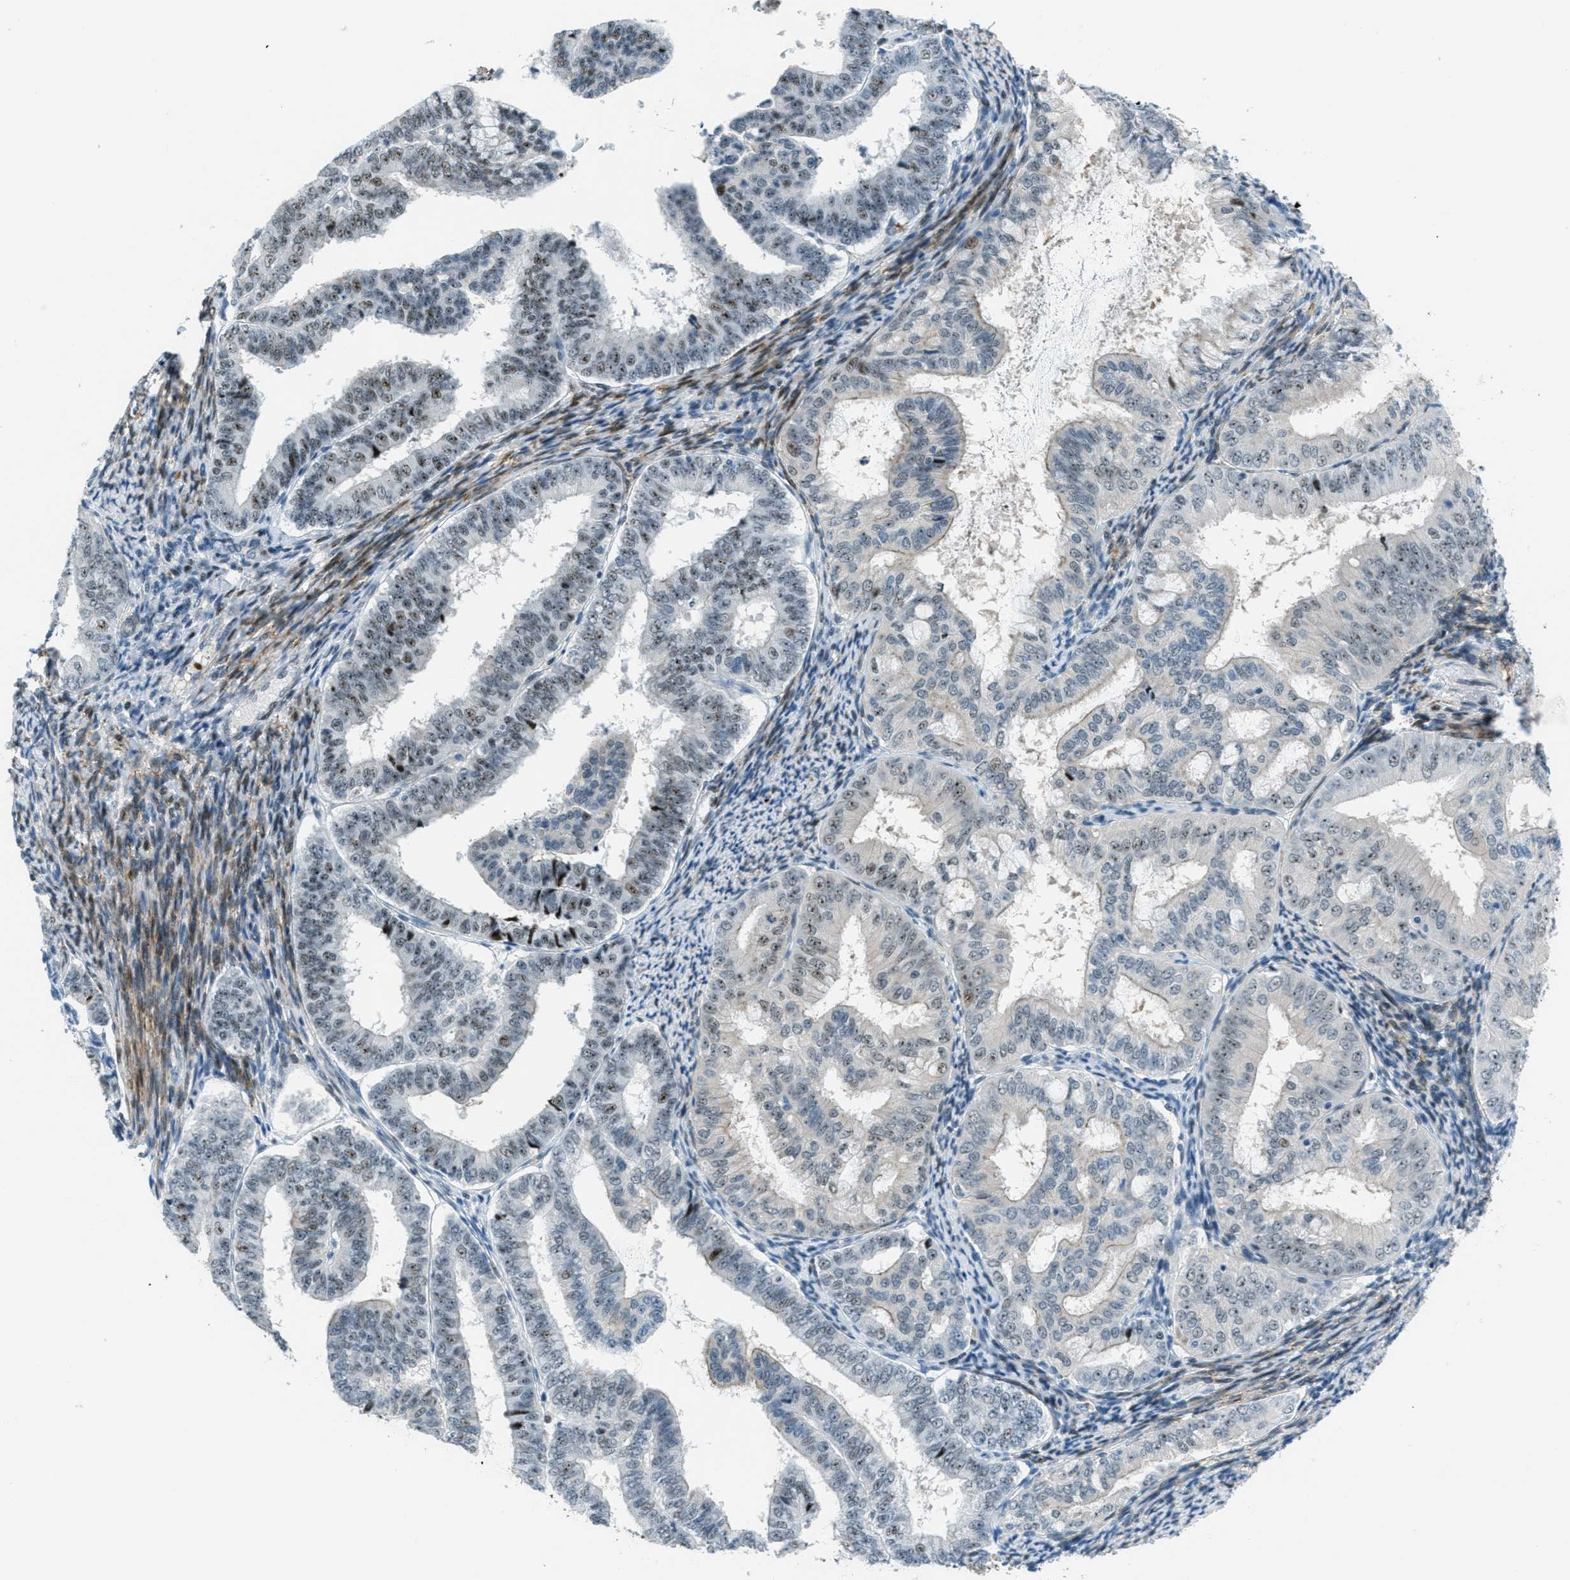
{"staining": {"intensity": "moderate", "quantity": "25%-75%", "location": "nuclear"}, "tissue": "endometrial cancer", "cell_type": "Tumor cells", "image_type": "cancer", "snomed": [{"axis": "morphology", "description": "Adenocarcinoma, NOS"}, {"axis": "topography", "description": "Endometrium"}], "caption": "Approximately 25%-75% of tumor cells in endometrial cancer exhibit moderate nuclear protein expression as visualized by brown immunohistochemical staining.", "gene": "ZDHHC23", "patient": {"sex": "female", "age": 63}}